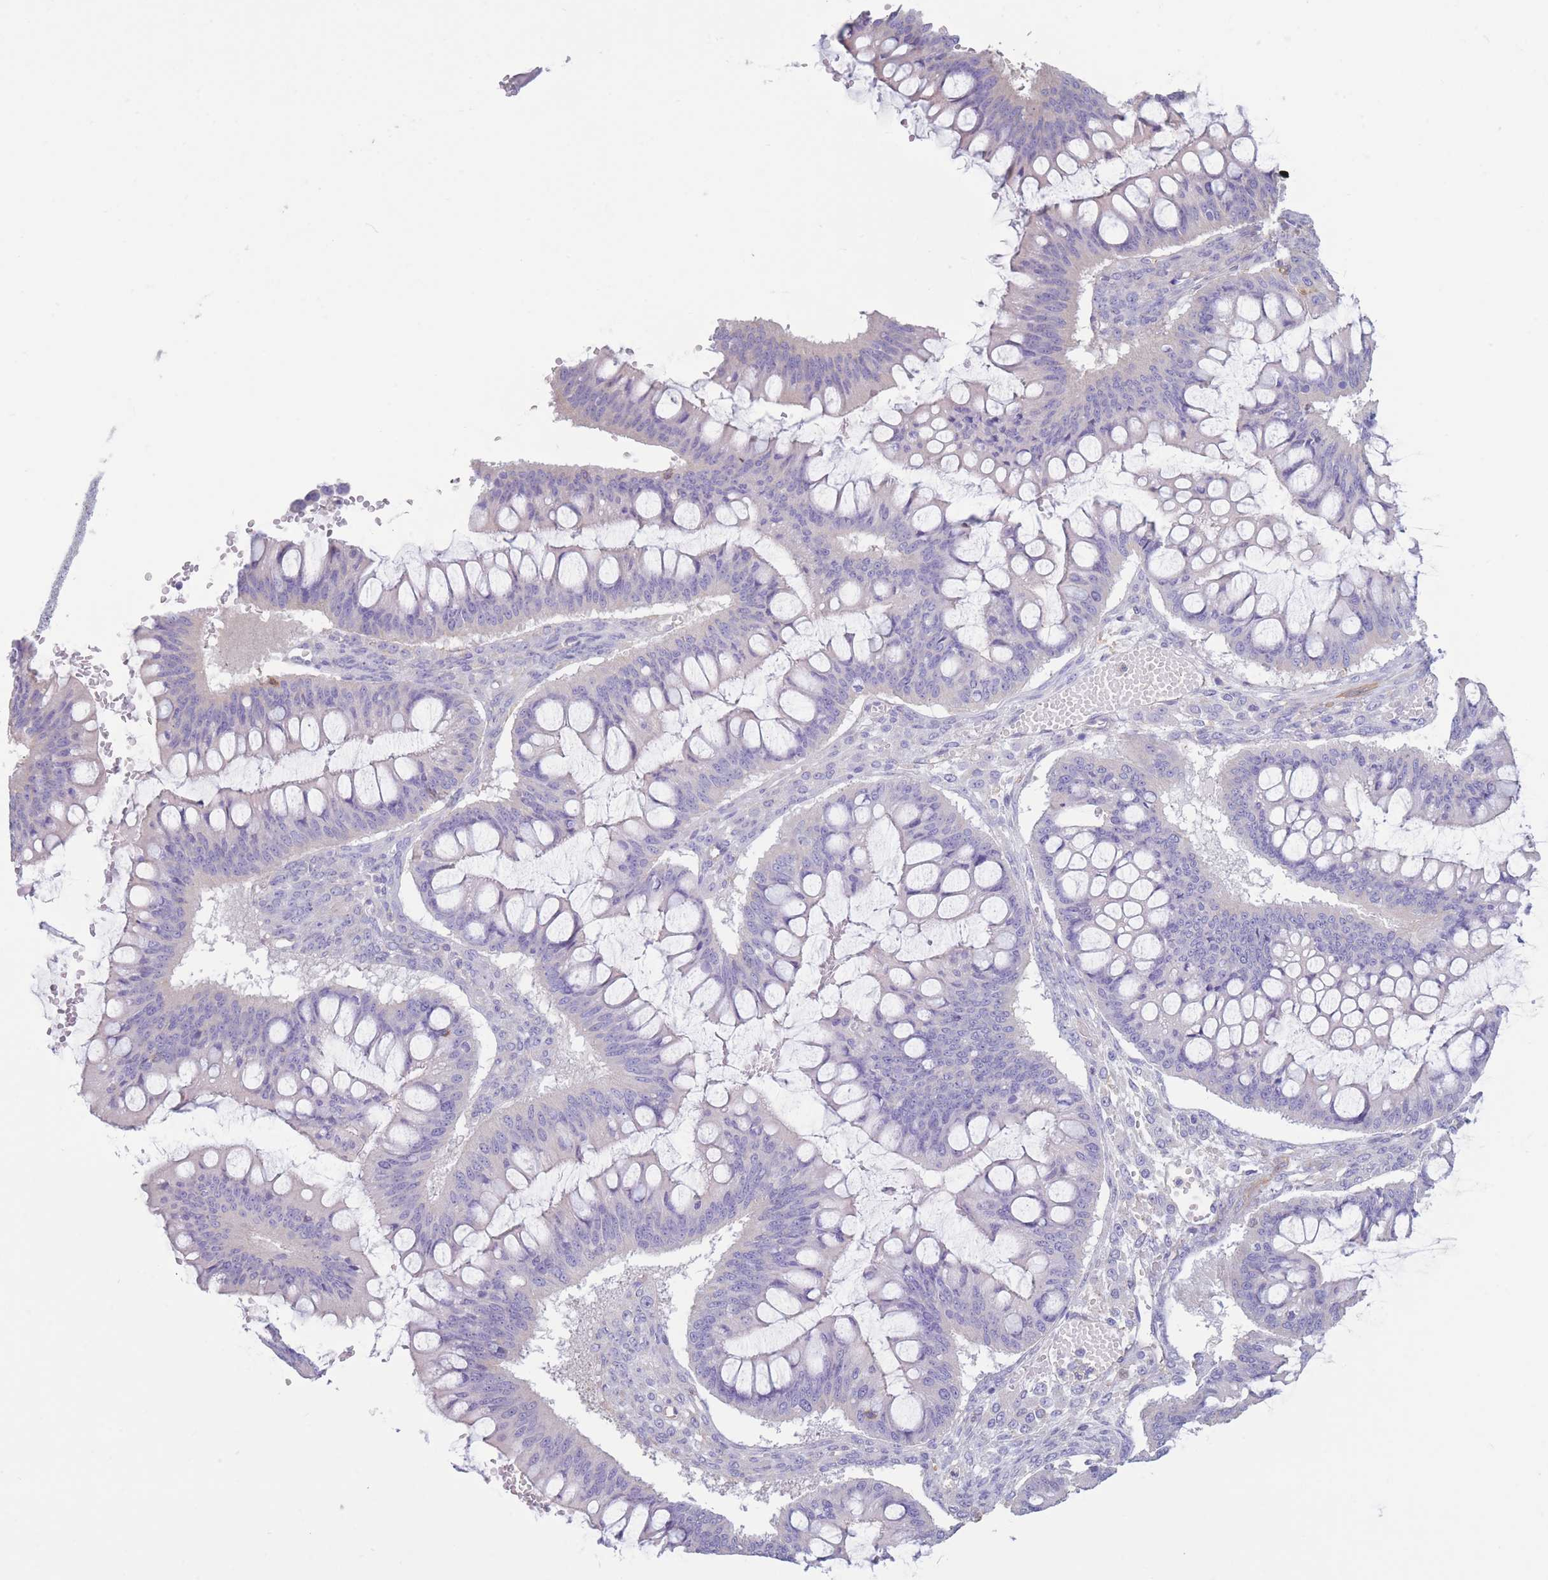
{"staining": {"intensity": "negative", "quantity": "none", "location": "none"}, "tissue": "ovarian cancer", "cell_type": "Tumor cells", "image_type": "cancer", "snomed": [{"axis": "morphology", "description": "Cystadenocarcinoma, mucinous, NOS"}, {"axis": "topography", "description": "Ovary"}], "caption": "Mucinous cystadenocarcinoma (ovarian) was stained to show a protein in brown. There is no significant staining in tumor cells. Nuclei are stained in blue.", "gene": "PDHA1", "patient": {"sex": "female", "age": 73}}